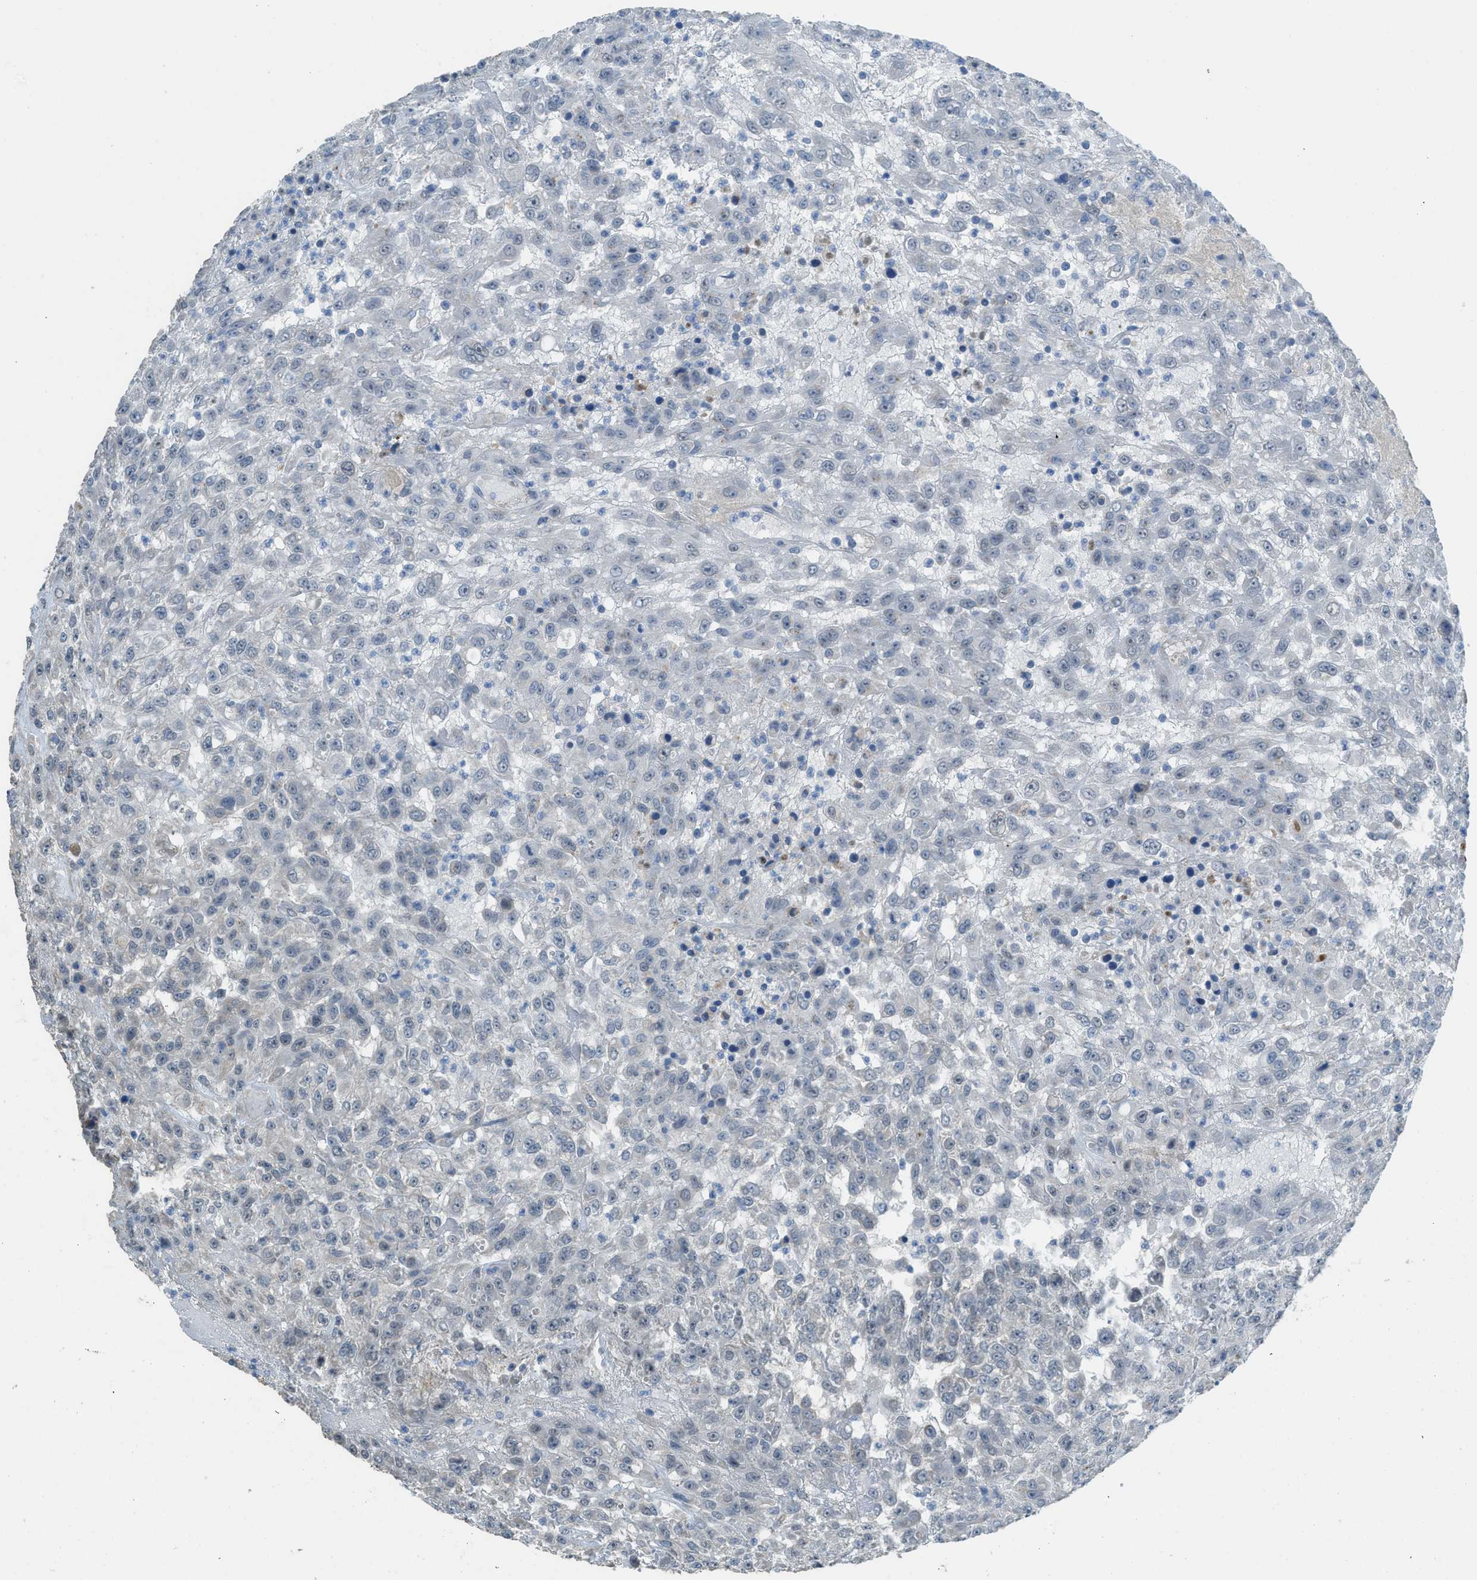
{"staining": {"intensity": "negative", "quantity": "none", "location": "none"}, "tissue": "urothelial cancer", "cell_type": "Tumor cells", "image_type": "cancer", "snomed": [{"axis": "morphology", "description": "Urothelial carcinoma, High grade"}, {"axis": "topography", "description": "Urinary bladder"}], "caption": "This is an IHC histopathology image of urothelial cancer. There is no expression in tumor cells.", "gene": "TIMD4", "patient": {"sex": "male", "age": 46}}